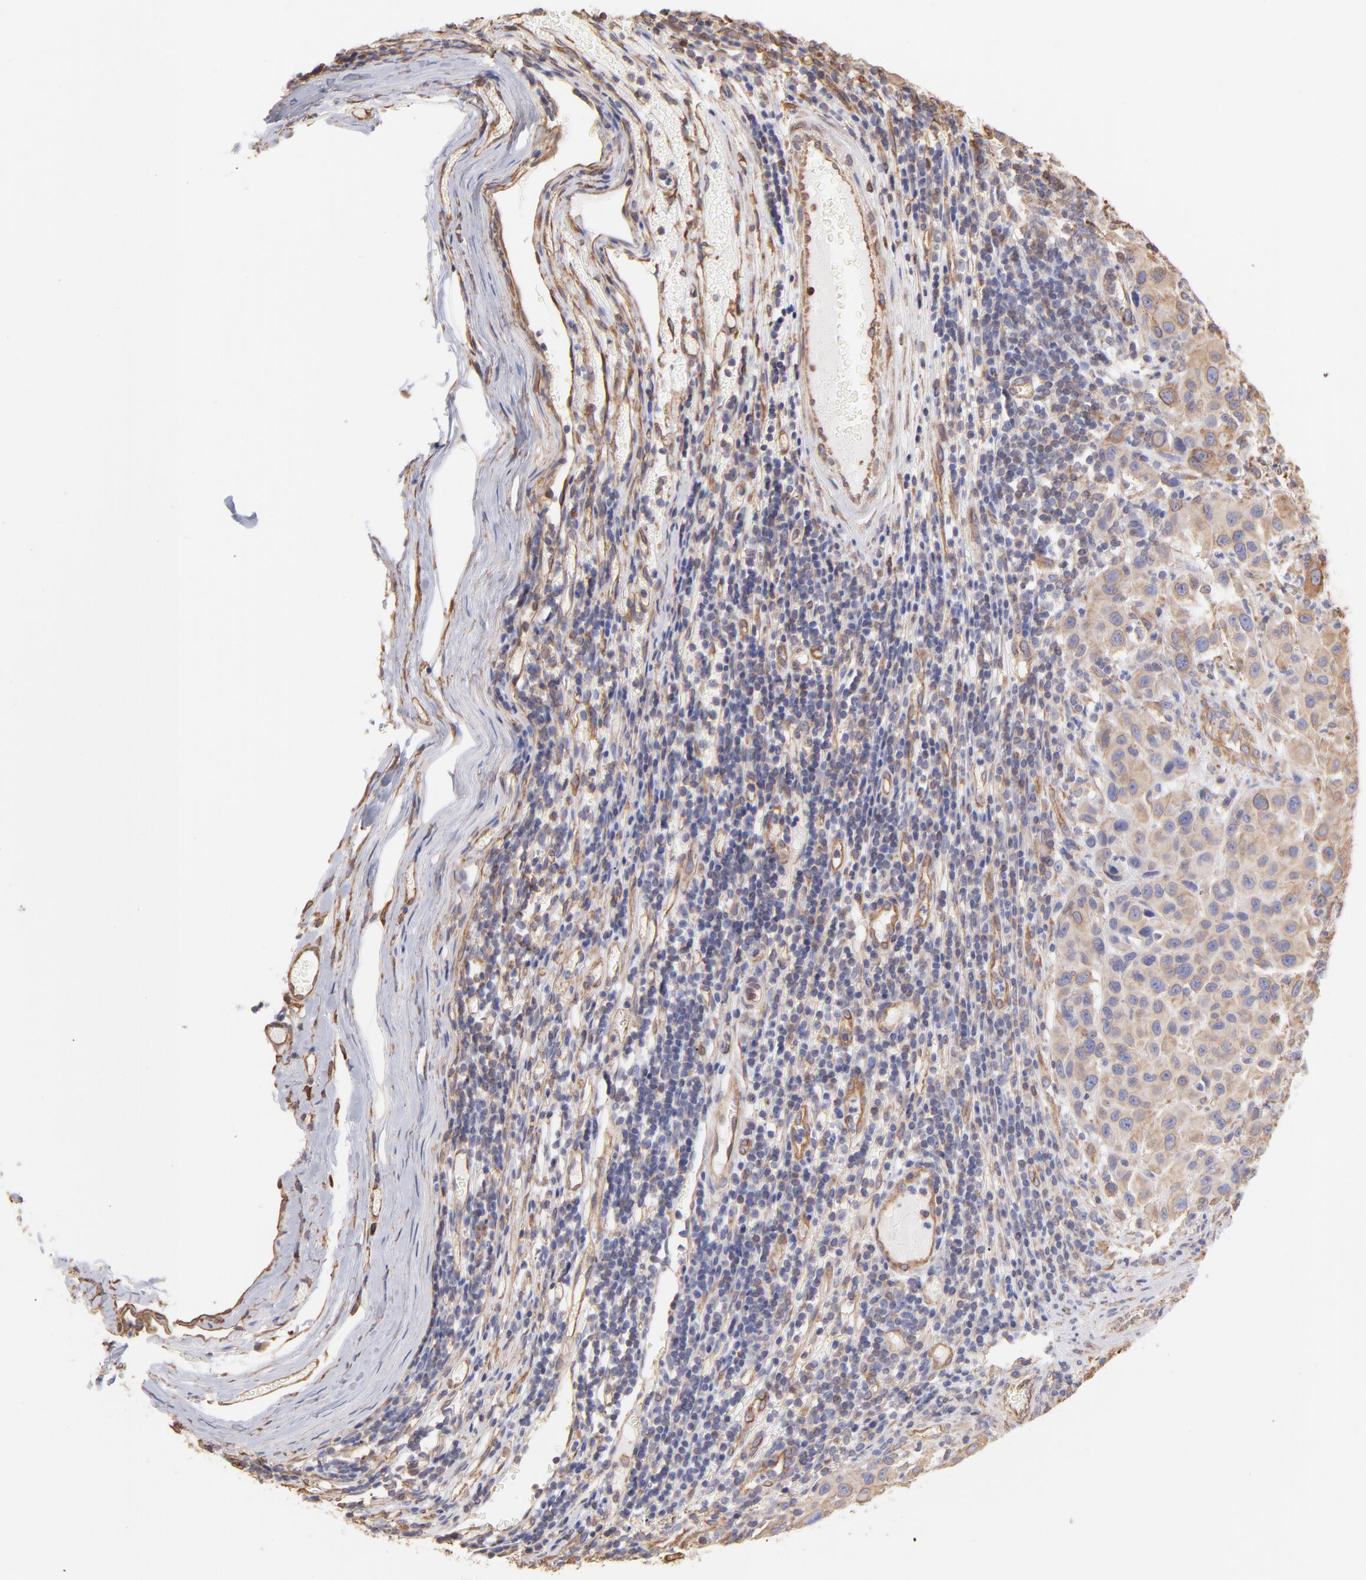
{"staining": {"intensity": "moderate", "quantity": "25%-75%", "location": "cytoplasmic/membranous"}, "tissue": "melanoma", "cell_type": "Tumor cells", "image_type": "cancer", "snomed": [{"axis": "morphology", "description": "Malignant melanoma, Metastatic site"}, {"axis": "topography", "description": "Lymph node"}], "caption": "Tumor cells show moderate cytoplasmic/membranous positivity in about 25%-75% of cells in melanoma. Nuclei are stained in blue.", "gene": "PLEC", "patient": {"sex": "male", "age": 61}}